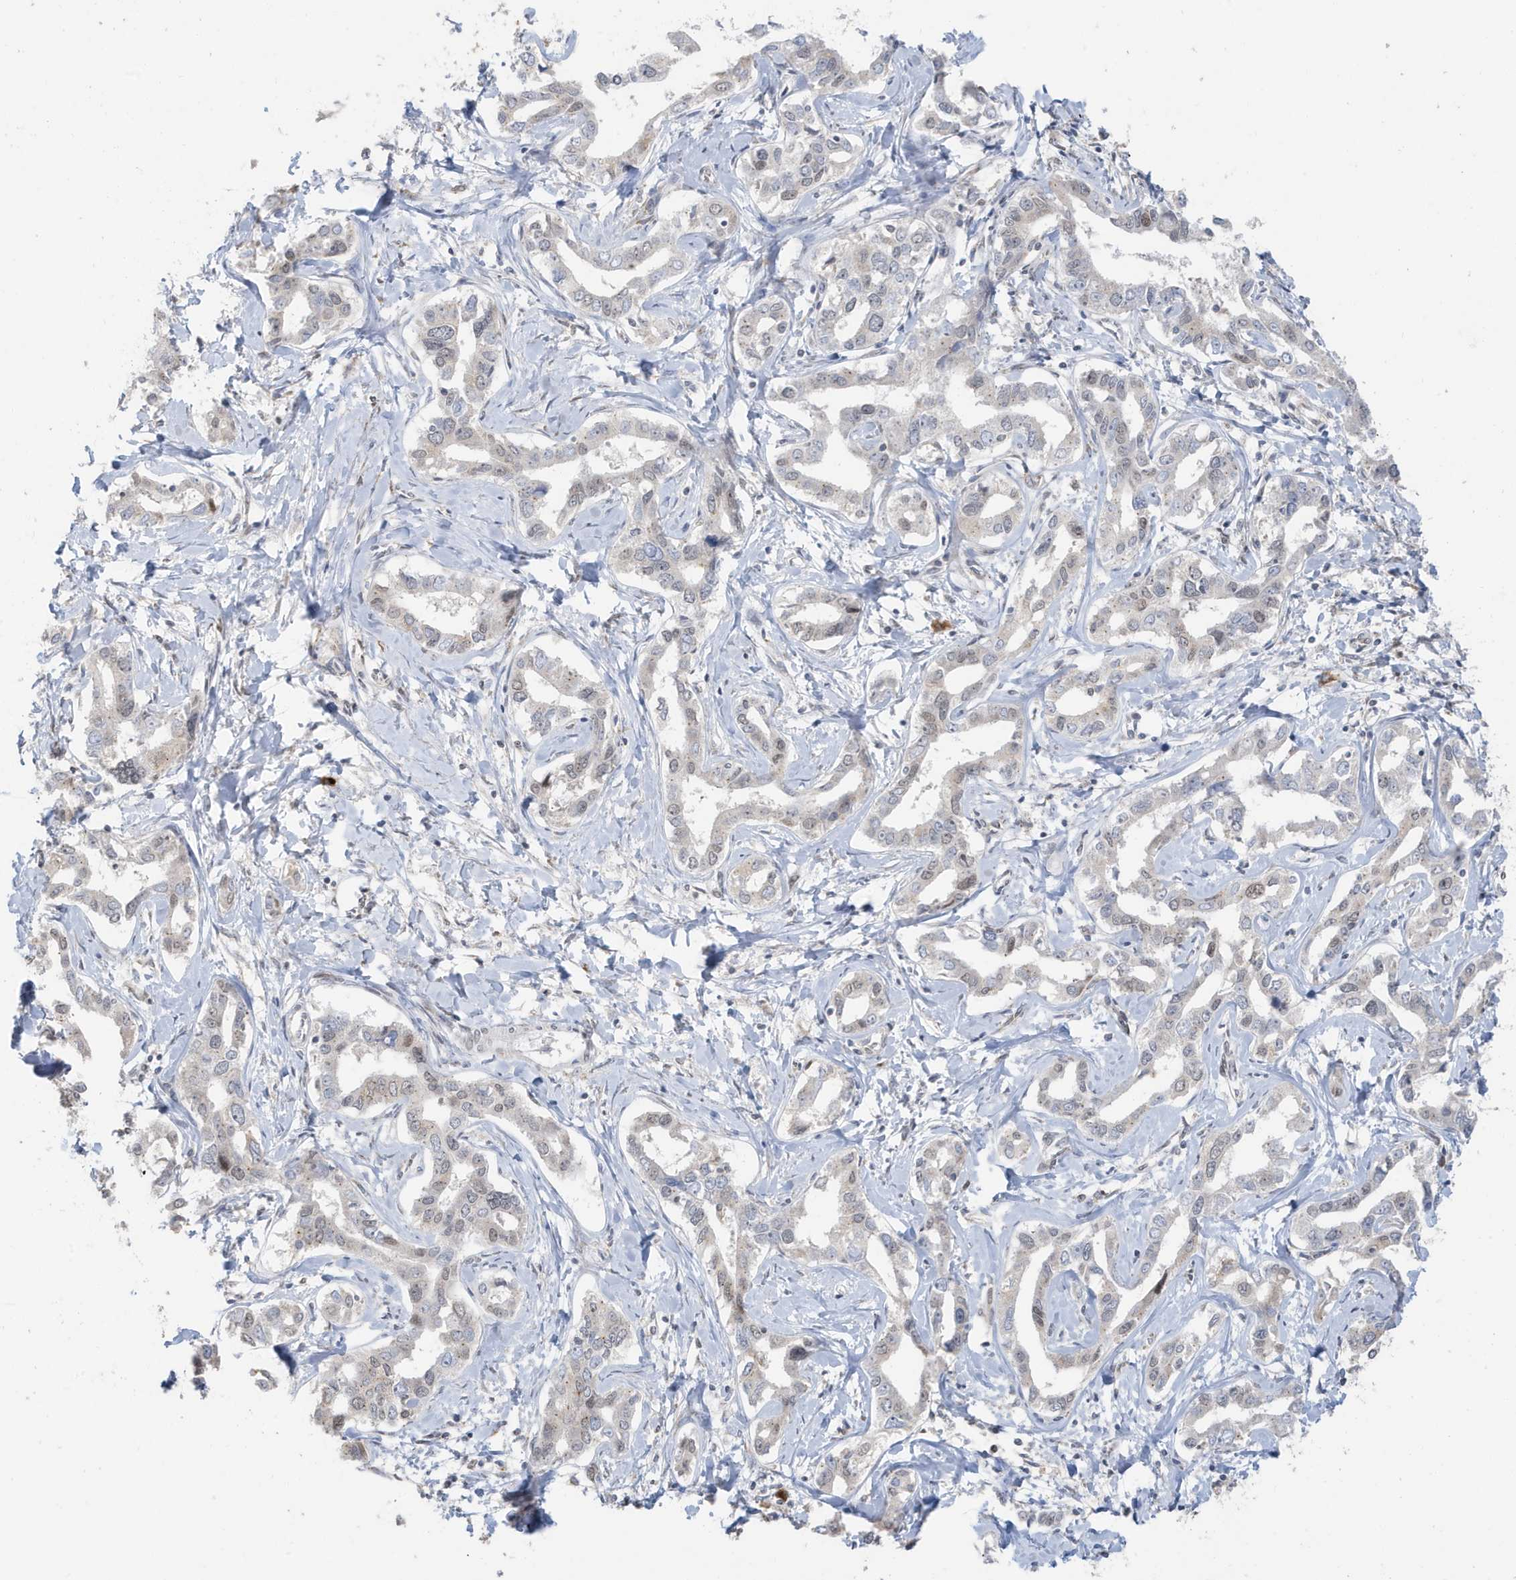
{"staining": {"intensity": "weak", "quantity": "<25%", "location": "nuclear"}, "tissue": "liver cancer", "cell_type": "Tumor cells", "image_type": "cancer", "snomed": [{"axis": "morphology", "description": "Cholangiocarcinoma"}, {"axis": "topography", "description": "Liver"}], "caption": "Tumor cells show no significant positivity in liver cancer (cholangiocarcinoma).", "gene": "RER1", "patient": {"sex": "male", "age": 59}}